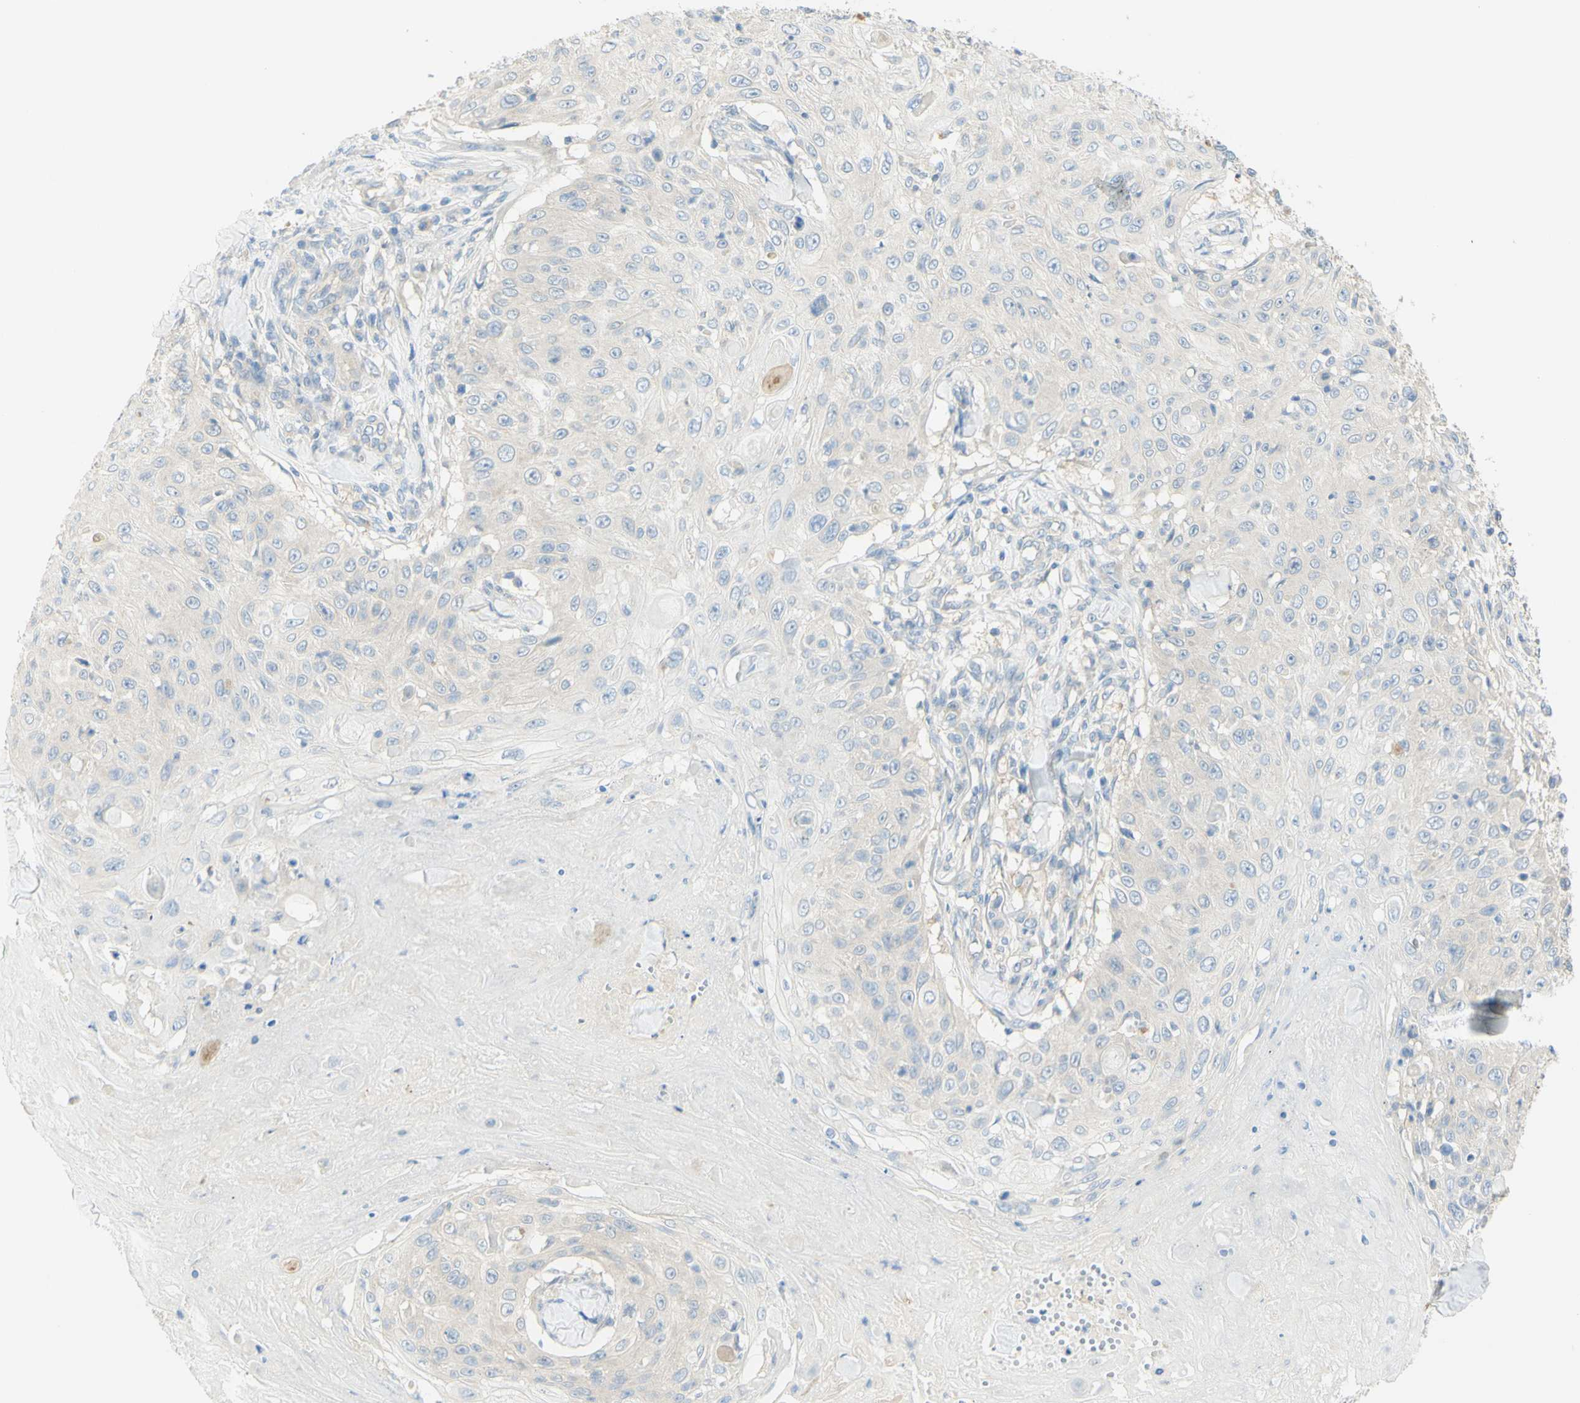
{"staining": {"intensity": "negative", "quantity": "none", "location": "none"}, "tissue": "skin cancer", "cell_type": "Tumor cells", "image_type": "cancer", "snomed": [{"axis": "morphology", "description": "Squamous cell carcinoma, NOS"}, {"axis": "topography", "description": "Skin"}], "caption": "This is a histopathology image of IHC staining of skin squamous cell carcinoma, which shows no expression in tumor cells.", "gene": "GCNT3", "patient": {"sex": "male", "age": 86}}